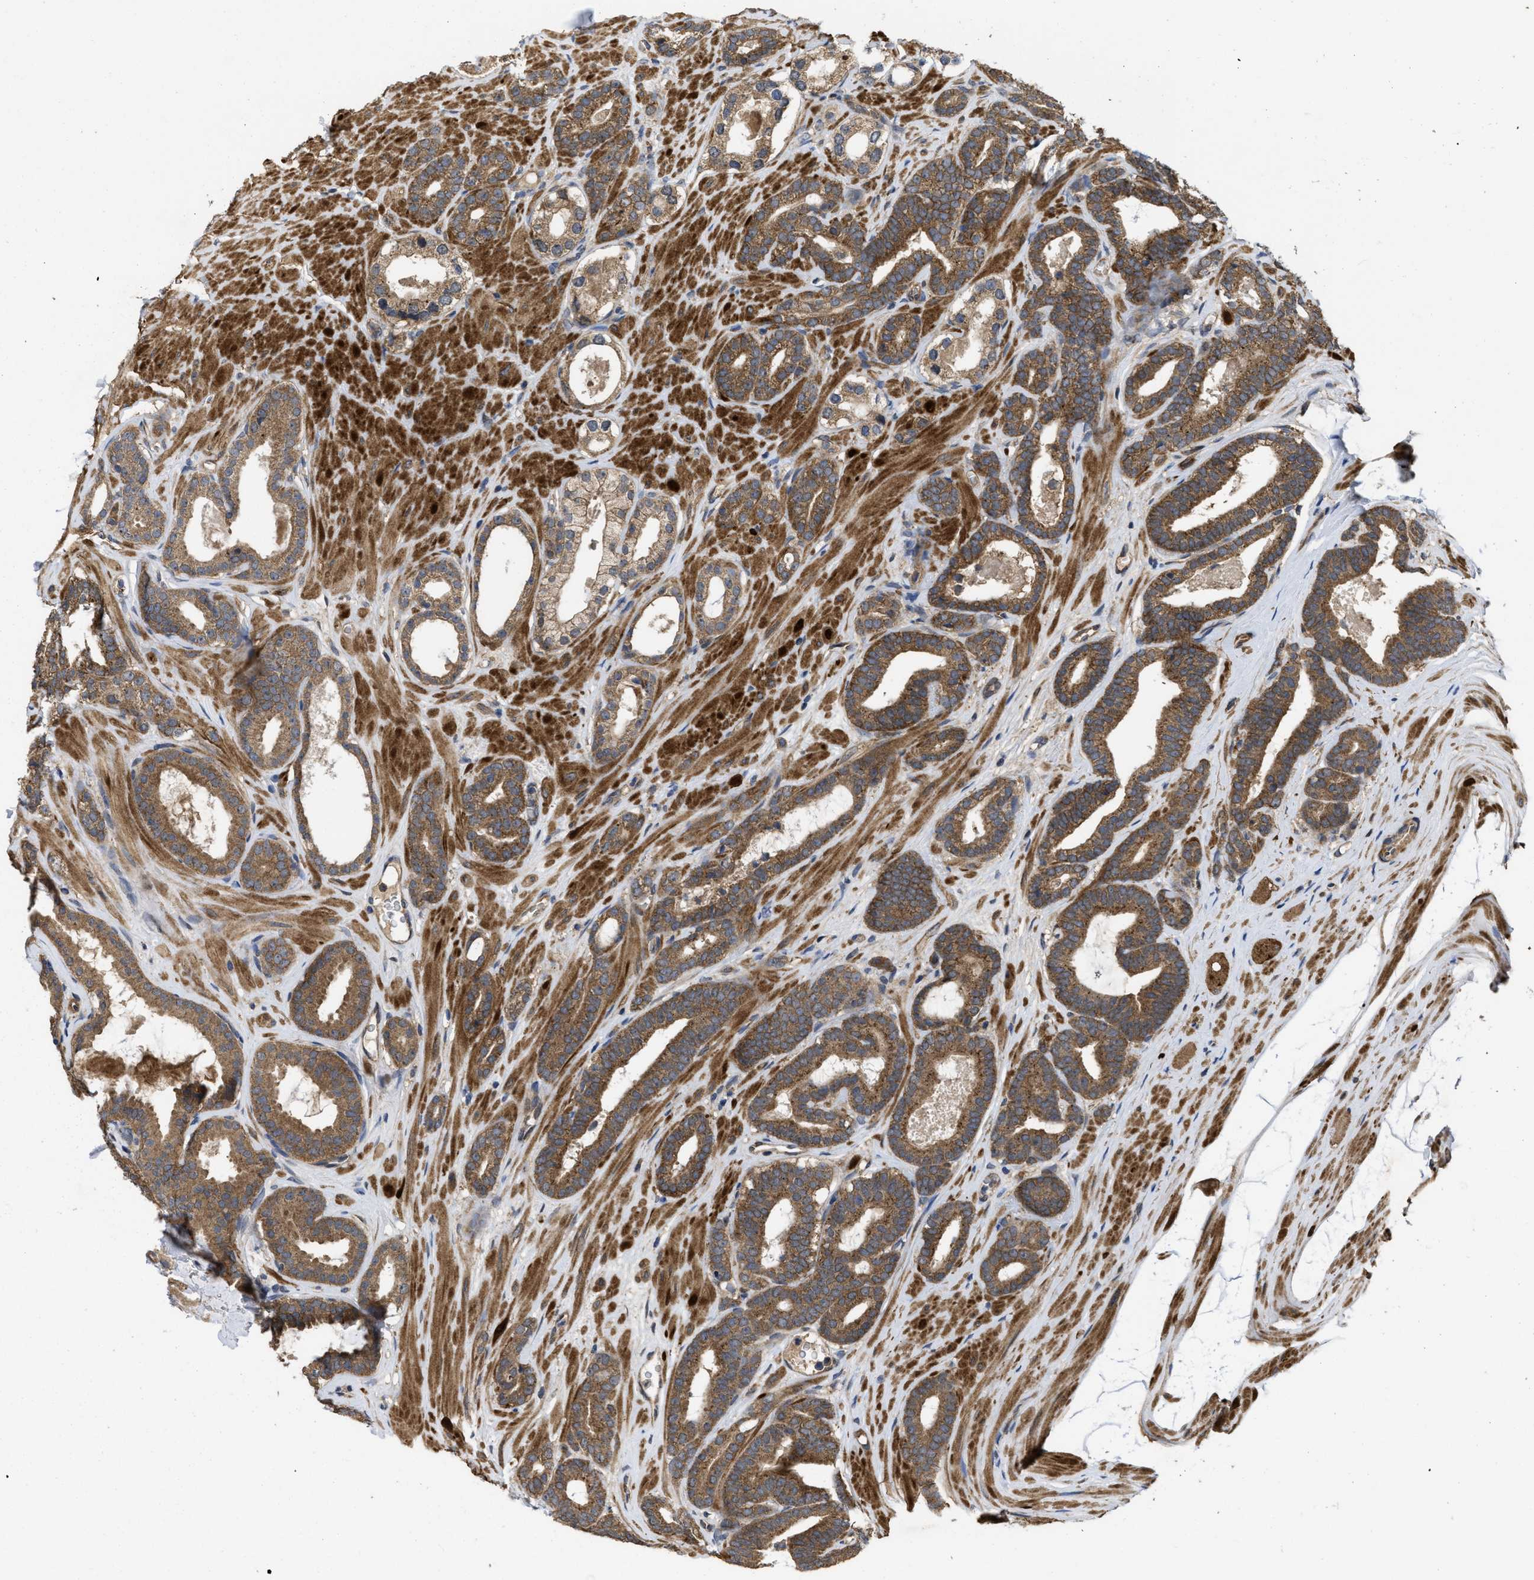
{"staining": {"intensity": "moderate", "quantity": ">75%", "location": "cytoplasmic/membranous"}, "tissue": "prostate cancer", "cell_type": "Tumor cells", "image_type": "cancer", "snomed": [{"axis": "morphology", "description": "Adenocarcinoma, High grade"}, {"axis": "topography", "description": "Prostate"}], "caption": "A micrograph of prostate adenocarcinoma (high-grade) stained for a protein reveals moderate cytoplasmic/membranous brown staining in tumor cells.", "gene": "FZD6", "patient": {"sex": "male", "age": 60}}